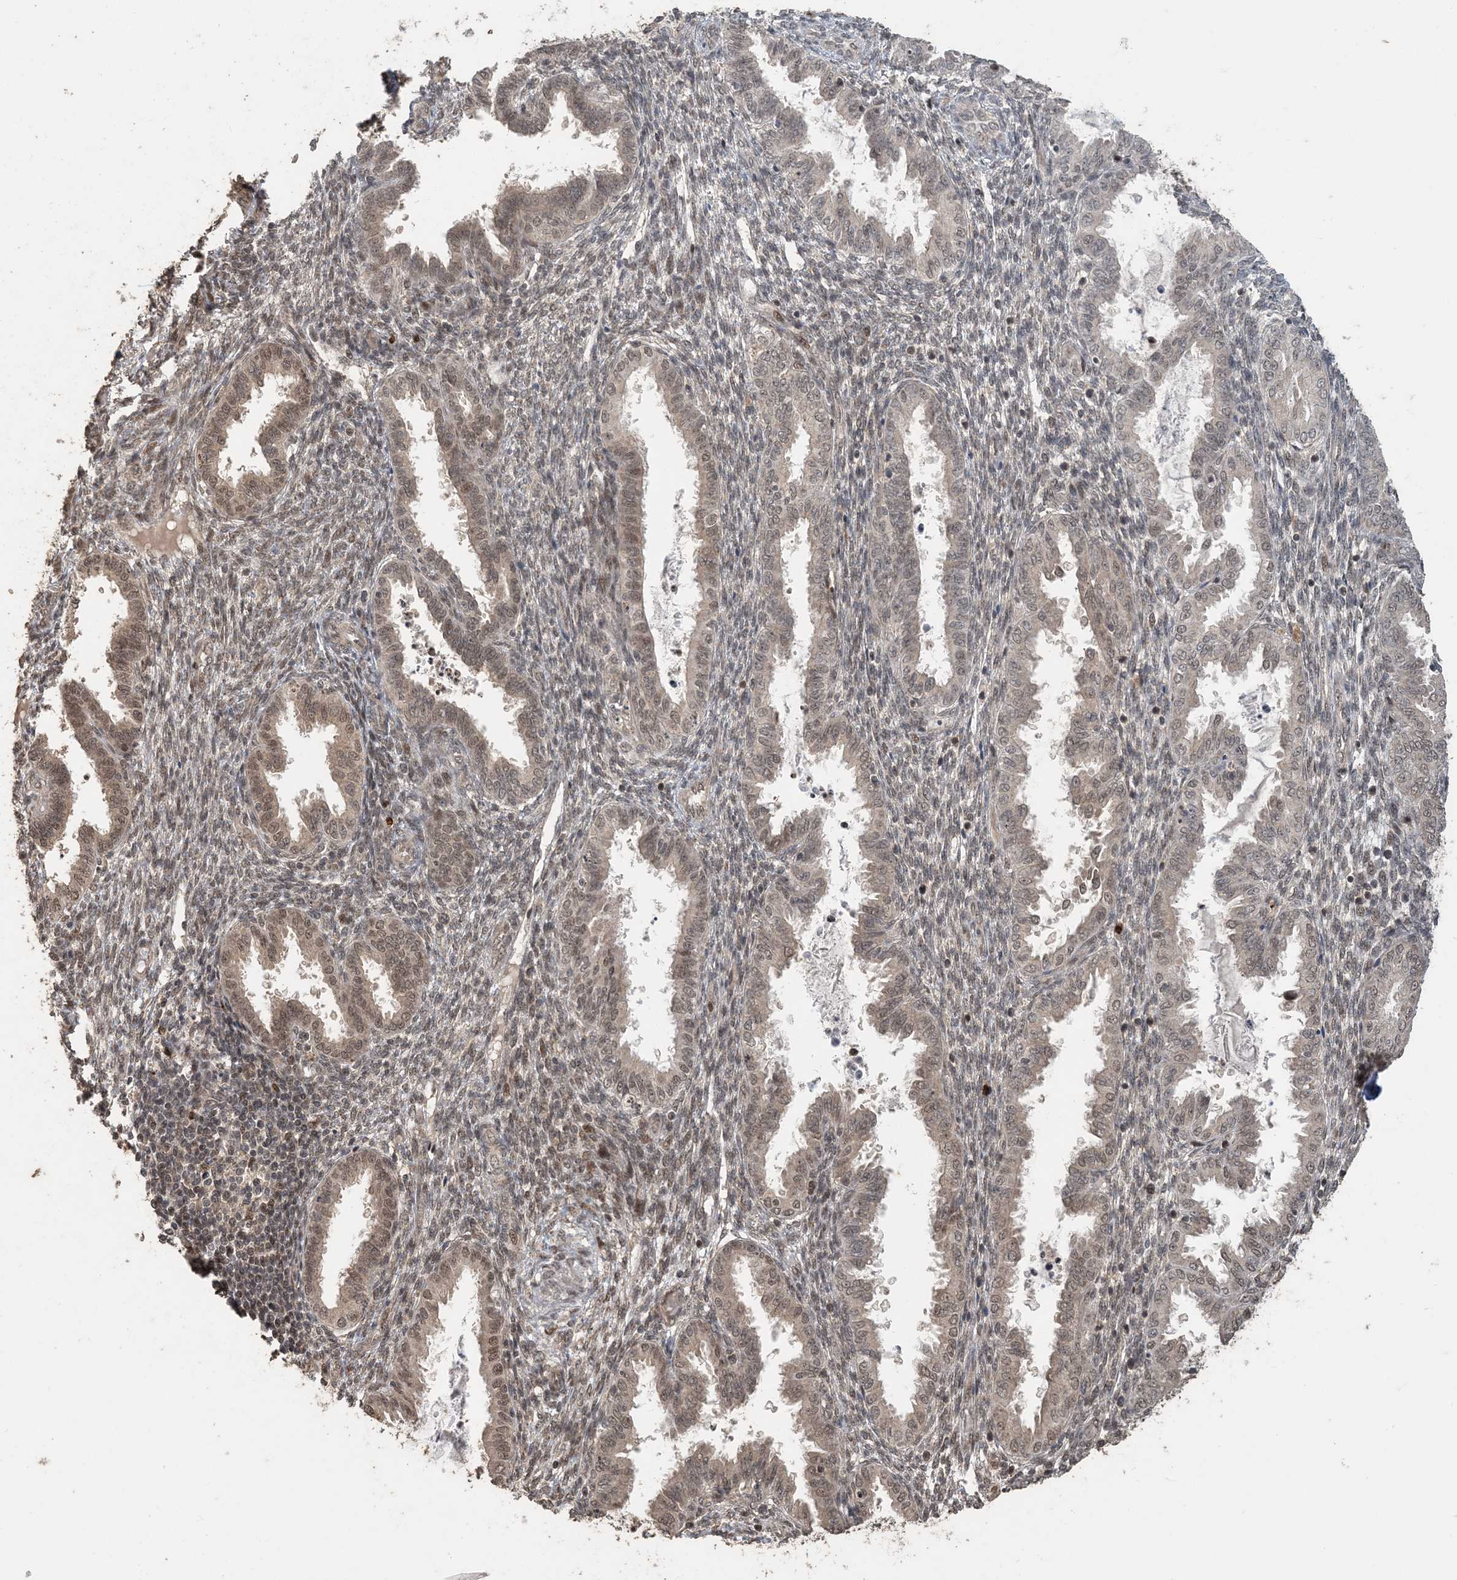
{"staining": {"intensity": "moderate", "quantity": "25%-75%", "location": "nuclear"}, "tissue": "endometrium", "cell_type": "Cells in endometrial stroma", "image_type": "normal", "snomed": [{"axis": "morphology", "description": "Normal tissue, NOS"}, {"axis": "topography", "description": "Endometrium"}], "caption": "This micrograph displays immunohistochemistry staining of benign human endometrium, with medium moderate nuclear expression in approximately 25%-75% of cells in endometrial stroma.", "gene": "ATP13A2", "patient": {"sex": "female", "age": 33}}